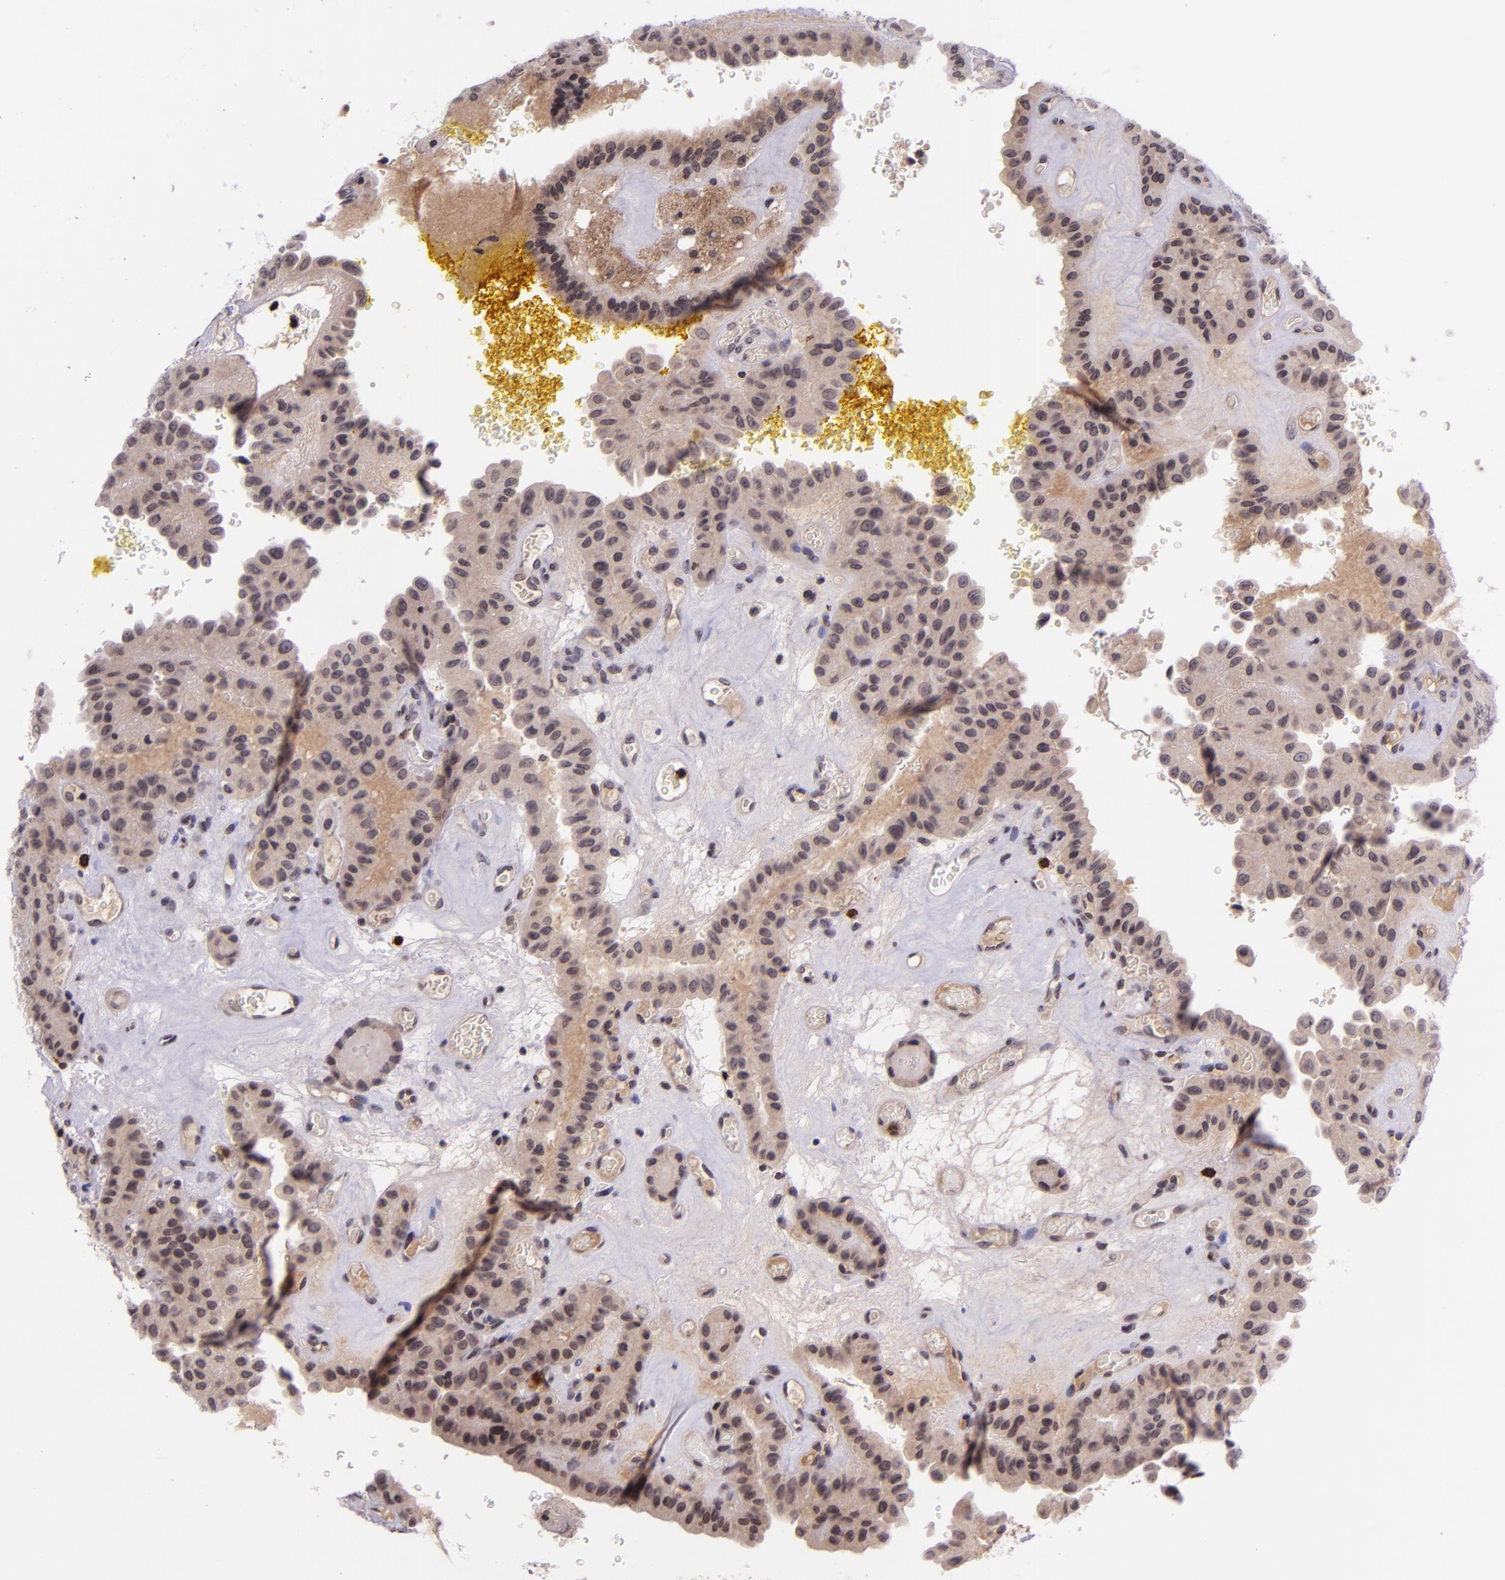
{"staining": {"intensity": "weak", "quantity": "25%-75%", "location": "cytoplasmic/membranous"}, "tissue": "thyroid cancer", "cell_type": "Tumor cells", "image_type": "cancer", "snomed": [{"axis": "morphology", "description": "Papillary adenocarcinoma, NOS"}, {"axis": "topography", "description": "Thyroid gland"}], "caption": "Weak cytoplasmic/membranous staining for a protein is seen in about 25%-75% of tumor cells of papillary adenocarcinoma (thyroid) using immunohistochemistry.", "gene": "SELL", "patient": {"sex": "male", "age": 87}}